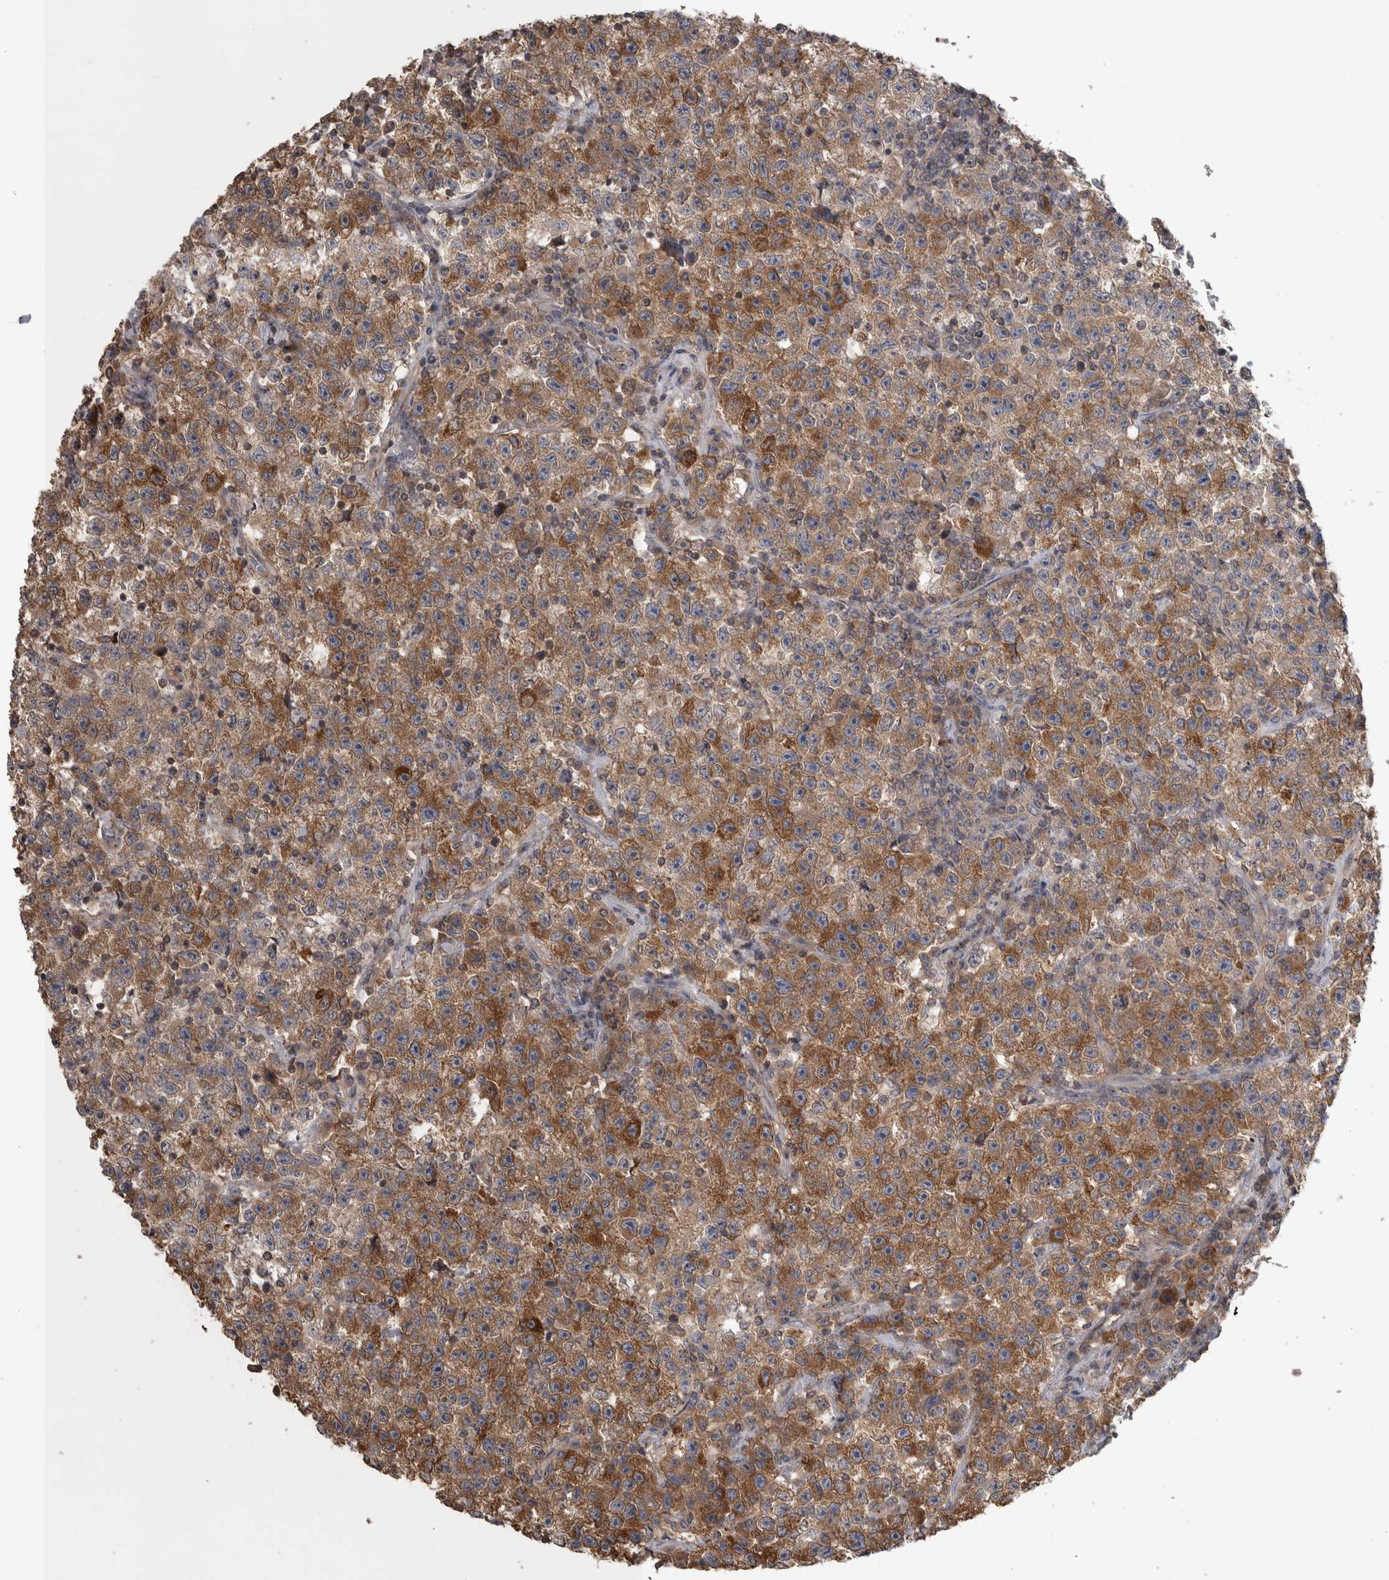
{"staining": {"intensity": "moderate", "quantity": ">75%", "location": "cytoplasmic/membranous"}, "tissue": "testis cancer", "cell_type": "Tumor cells", "image_type": "cancer", "snomed": [{"axis": "morphology", "description": "Seminoma, NOS"}, {"axis": "topography", "description": "Testis"}], "caption": "Tumor cells display medium levels of moderate cytoplasmic/membranous positivity in approximately >75% of cells in human seminoma (testis). (DAB = brown stain, brightfield microscopy at high magnification).", "gene": "IFRD1", "patient": {"sex": "male", "age": 22}}